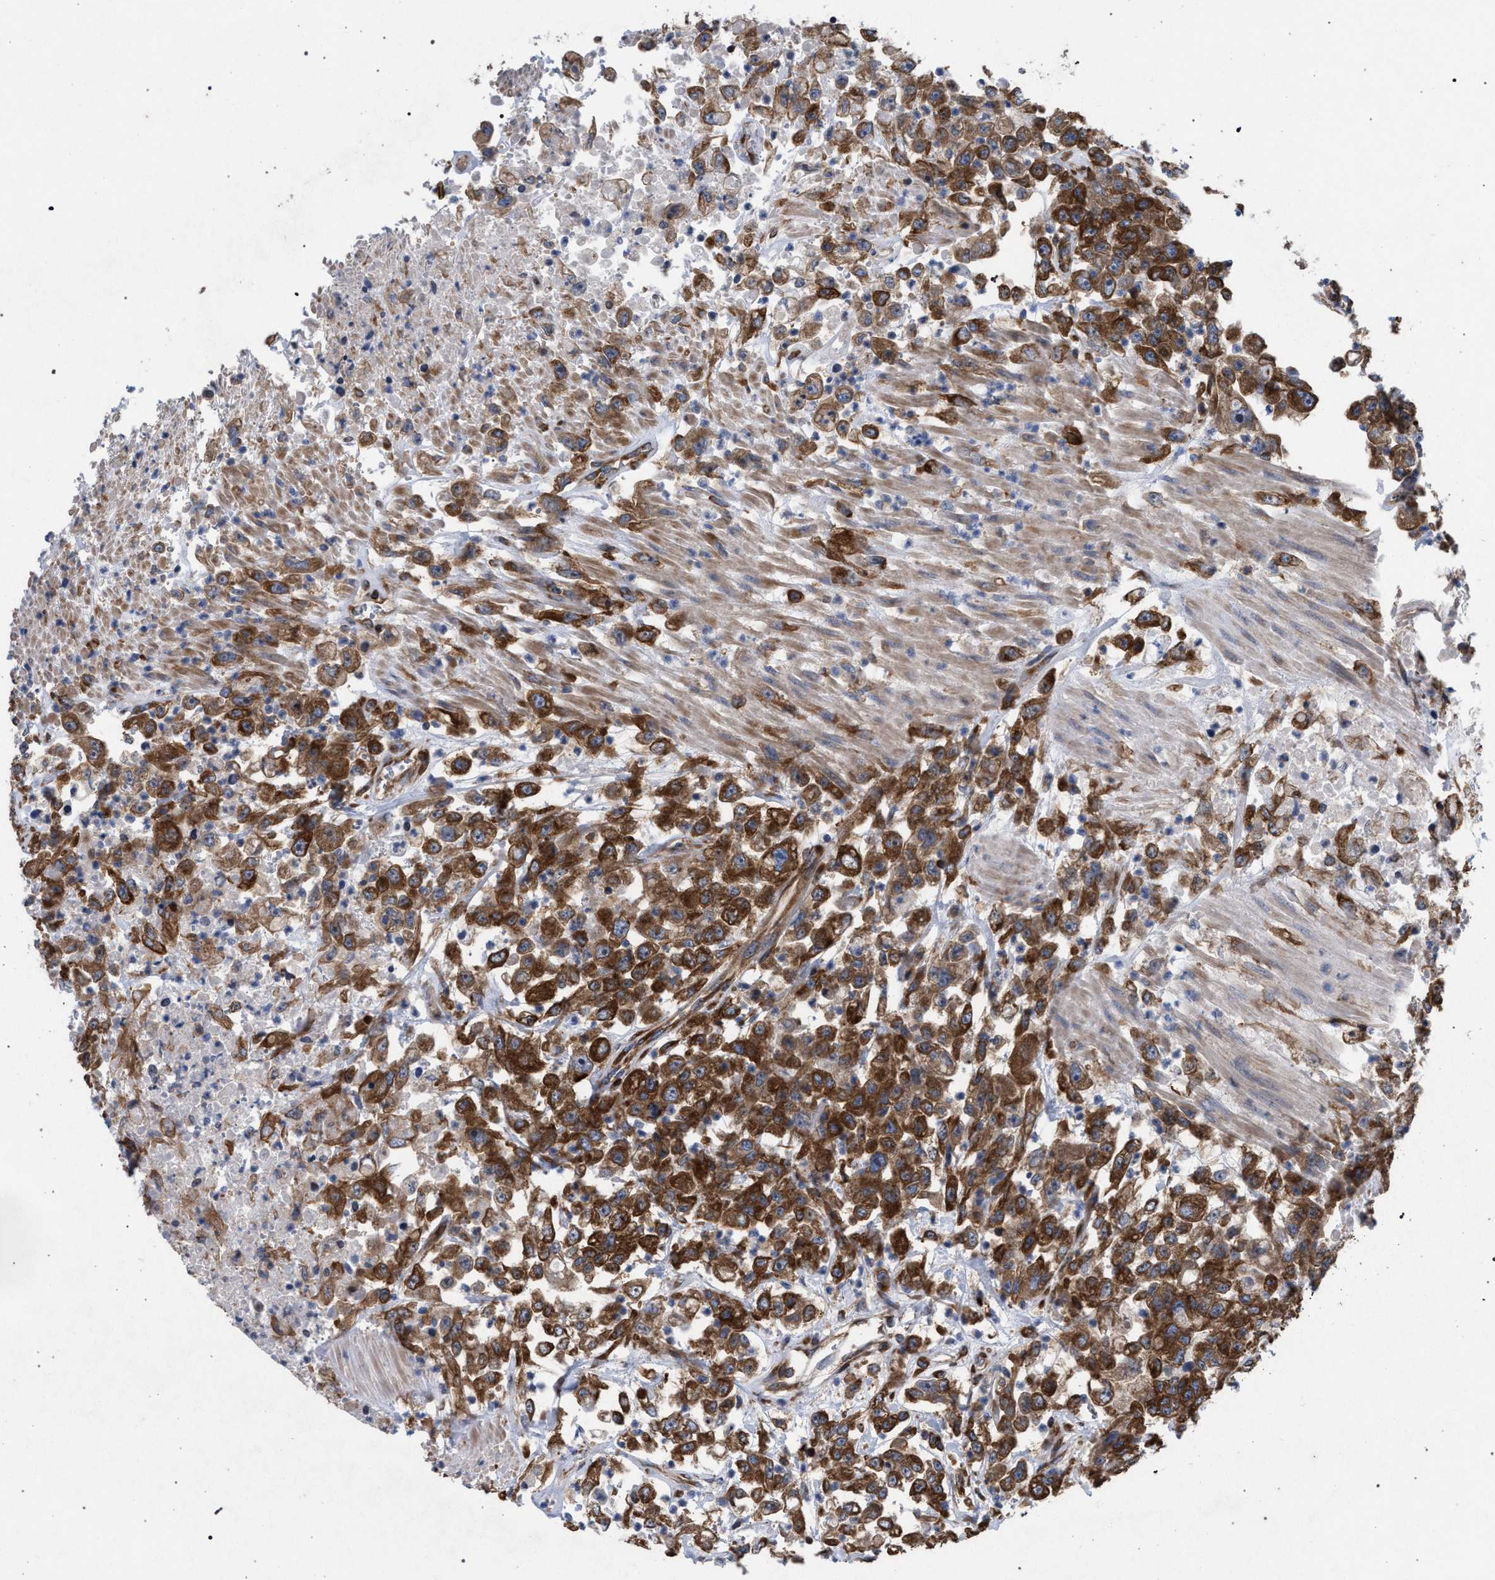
{"staining": {"intensity": "strong", "quantity": ">75%", "location": "cytoplasmic/membranous"}, "tissue": "urothelial cancer", "cell_type": "Tumor cells", "image_type": "cancer", "snomed": [{"axis": "morphology", "description": "Urothelial carcinoma, High grade"}, {"axis": "topography", "description": "Urinary bladder"}], "caption": "A micrograph of human high-grade urothelial carcinoma stained for a protein shows strong cytoplasmic/membranous brown staining in tumor cells. Nuclei are stained in blue.", "gene": "CDR2L", "patient": {"sex": "male", "age": 46}}